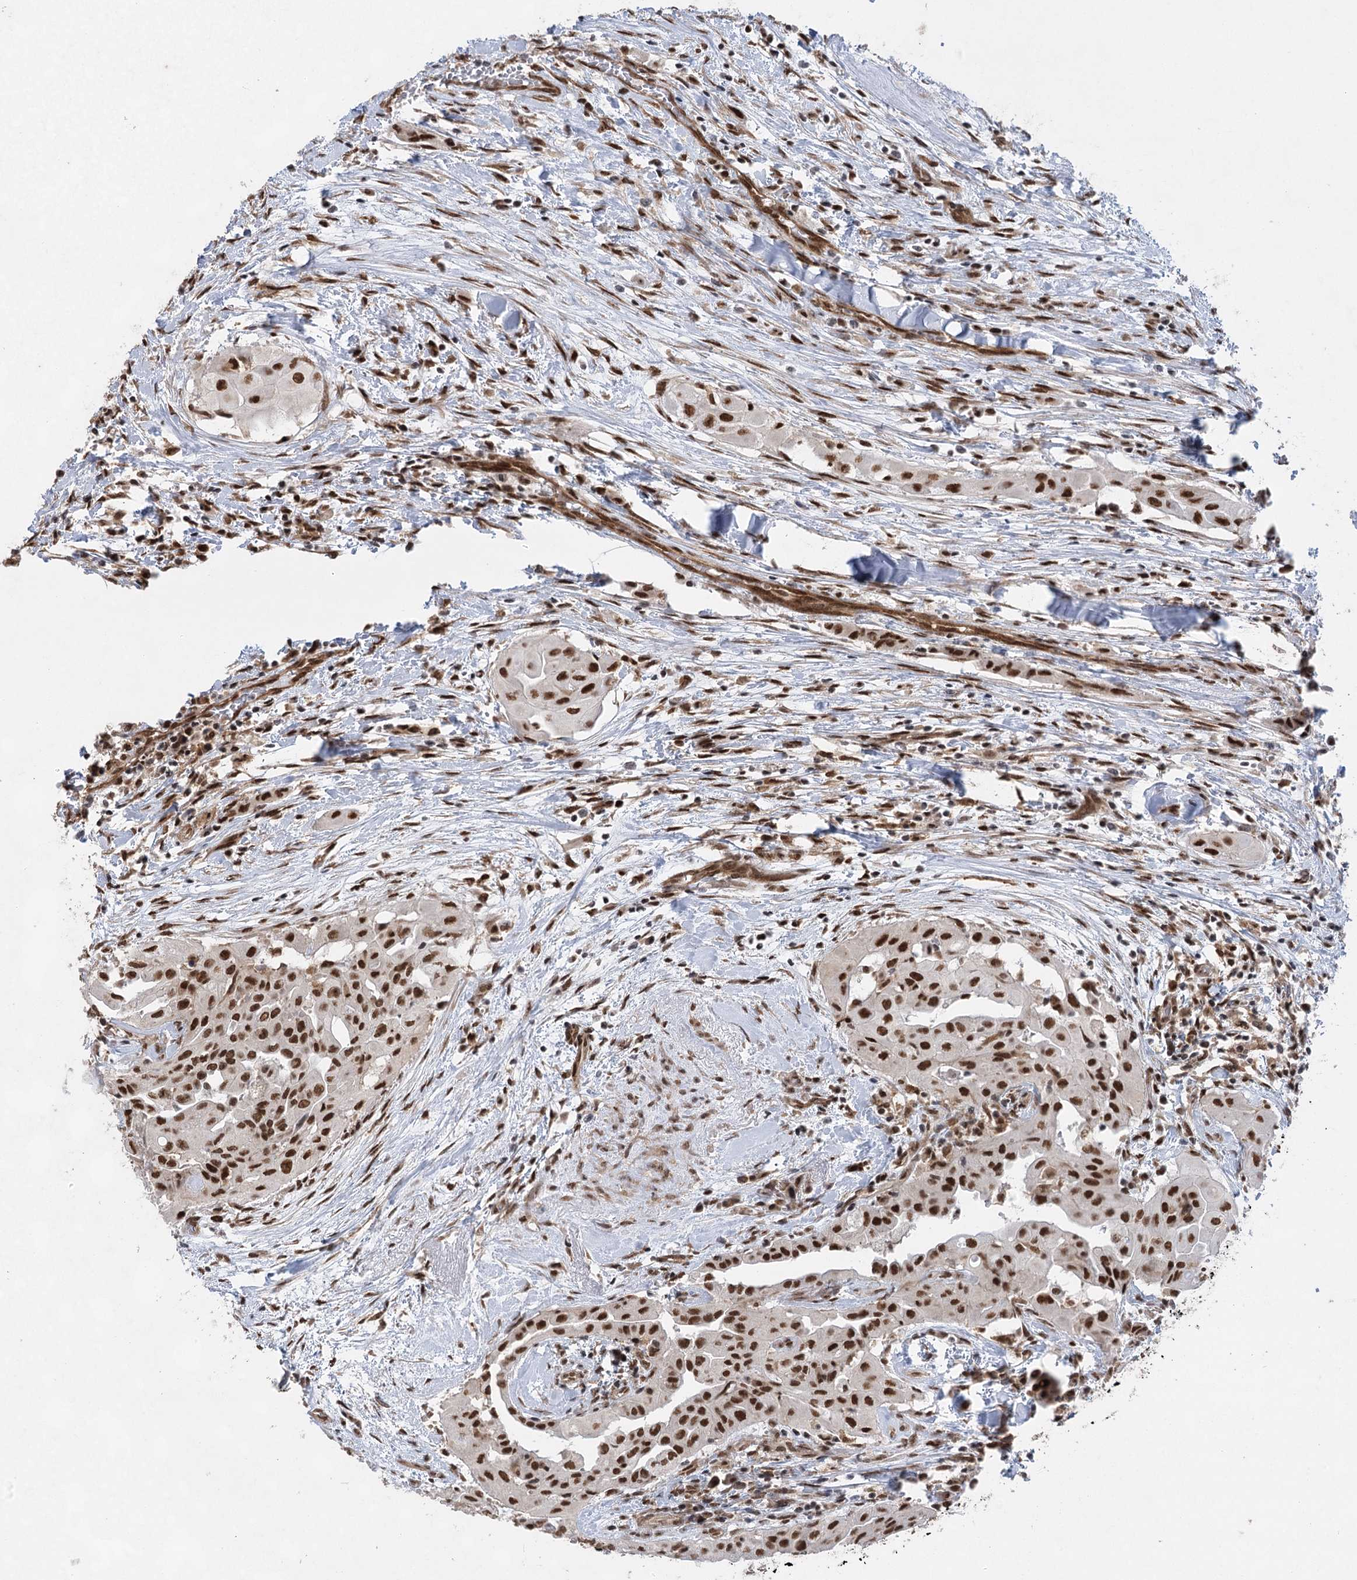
{"staining": {"intensity": "strong", "quantity": ">75%", "location": "nuclear"}, "tissue": "thyroid cancer", "cell_type": "Tumor cells", "image_type": "cancer", "snomed": [{"axis": "morphology", "description": "Papillary adenocarcinoma, NOS"}, {"axis": "topography", "description": "Thyroid gland"}], "caption": "This image displays immunohistochemistry (IHC) staining of thyroid cancer (papillary adenocarcinoma), with high strong nuclear positivity in approximately >75% of tumor cells.", "gene": "ZCCHC8", "patient": {"sex": "female", "age": 59}}